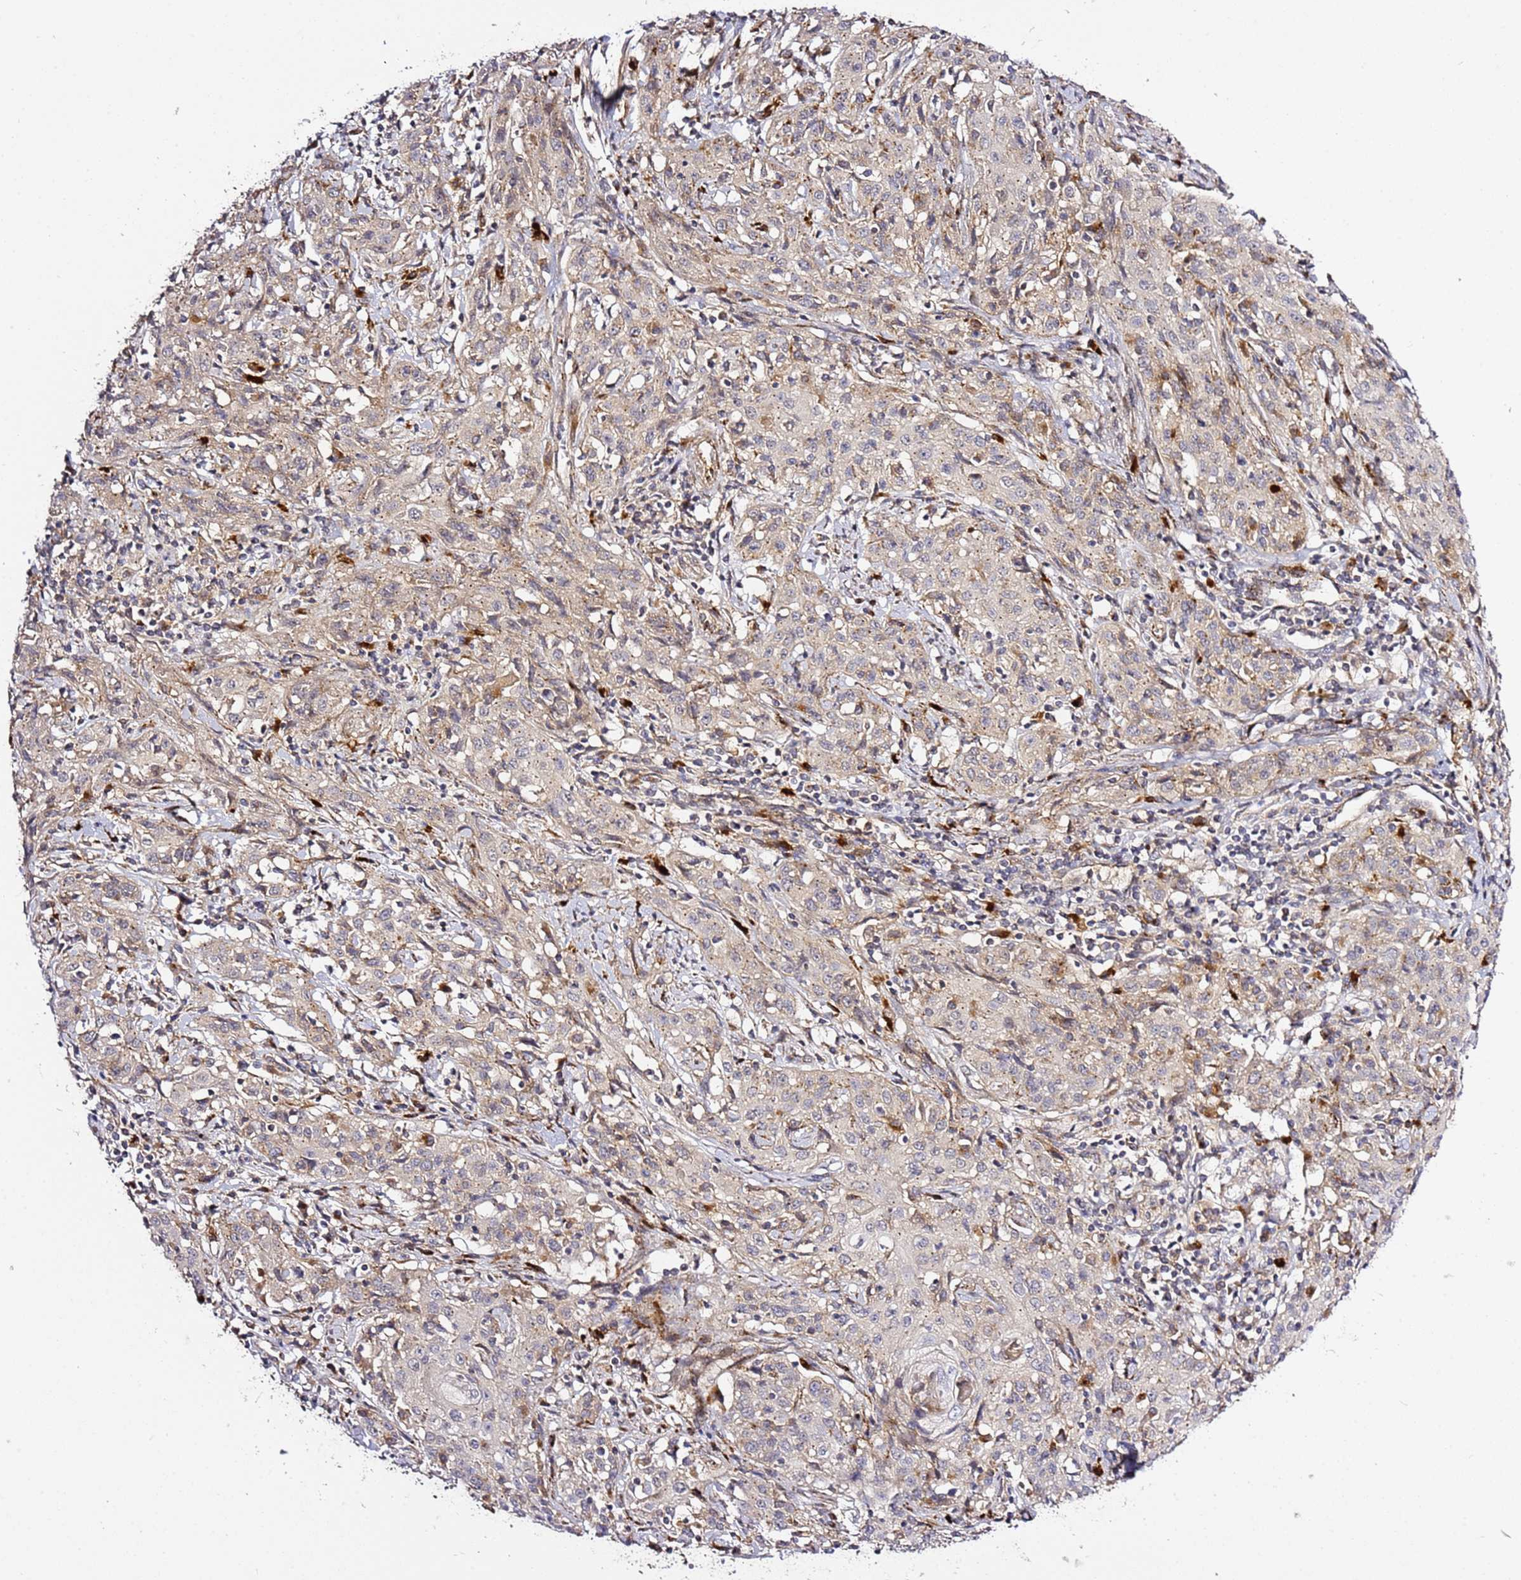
{"staining": {"intensity": "weak", "quantity": "25%-75%", "location": "cytoplasmic/membranous"}, "tissue": "cervical cancer", "cell_type": "Tumor cells", "image_type": "cancer", "snomed": [{"axis": "morphology", "description": "Squamous cell carcinoma, NOS"}, {"axis": "topography", "description": "Cervix"}], "caption": "IHC photomicrograph of neoplastic tissue: human cervical cancer (squamous cell carcinoma) stained using IHC displays low levels of weak protein expression localized specifically in the cytoplasmic/membranous of tumor cells, appearing as a cytoplasmic/membranous brown color.", "gene": "PVRIG", "patient": {"sex": "female", "age": 57}}